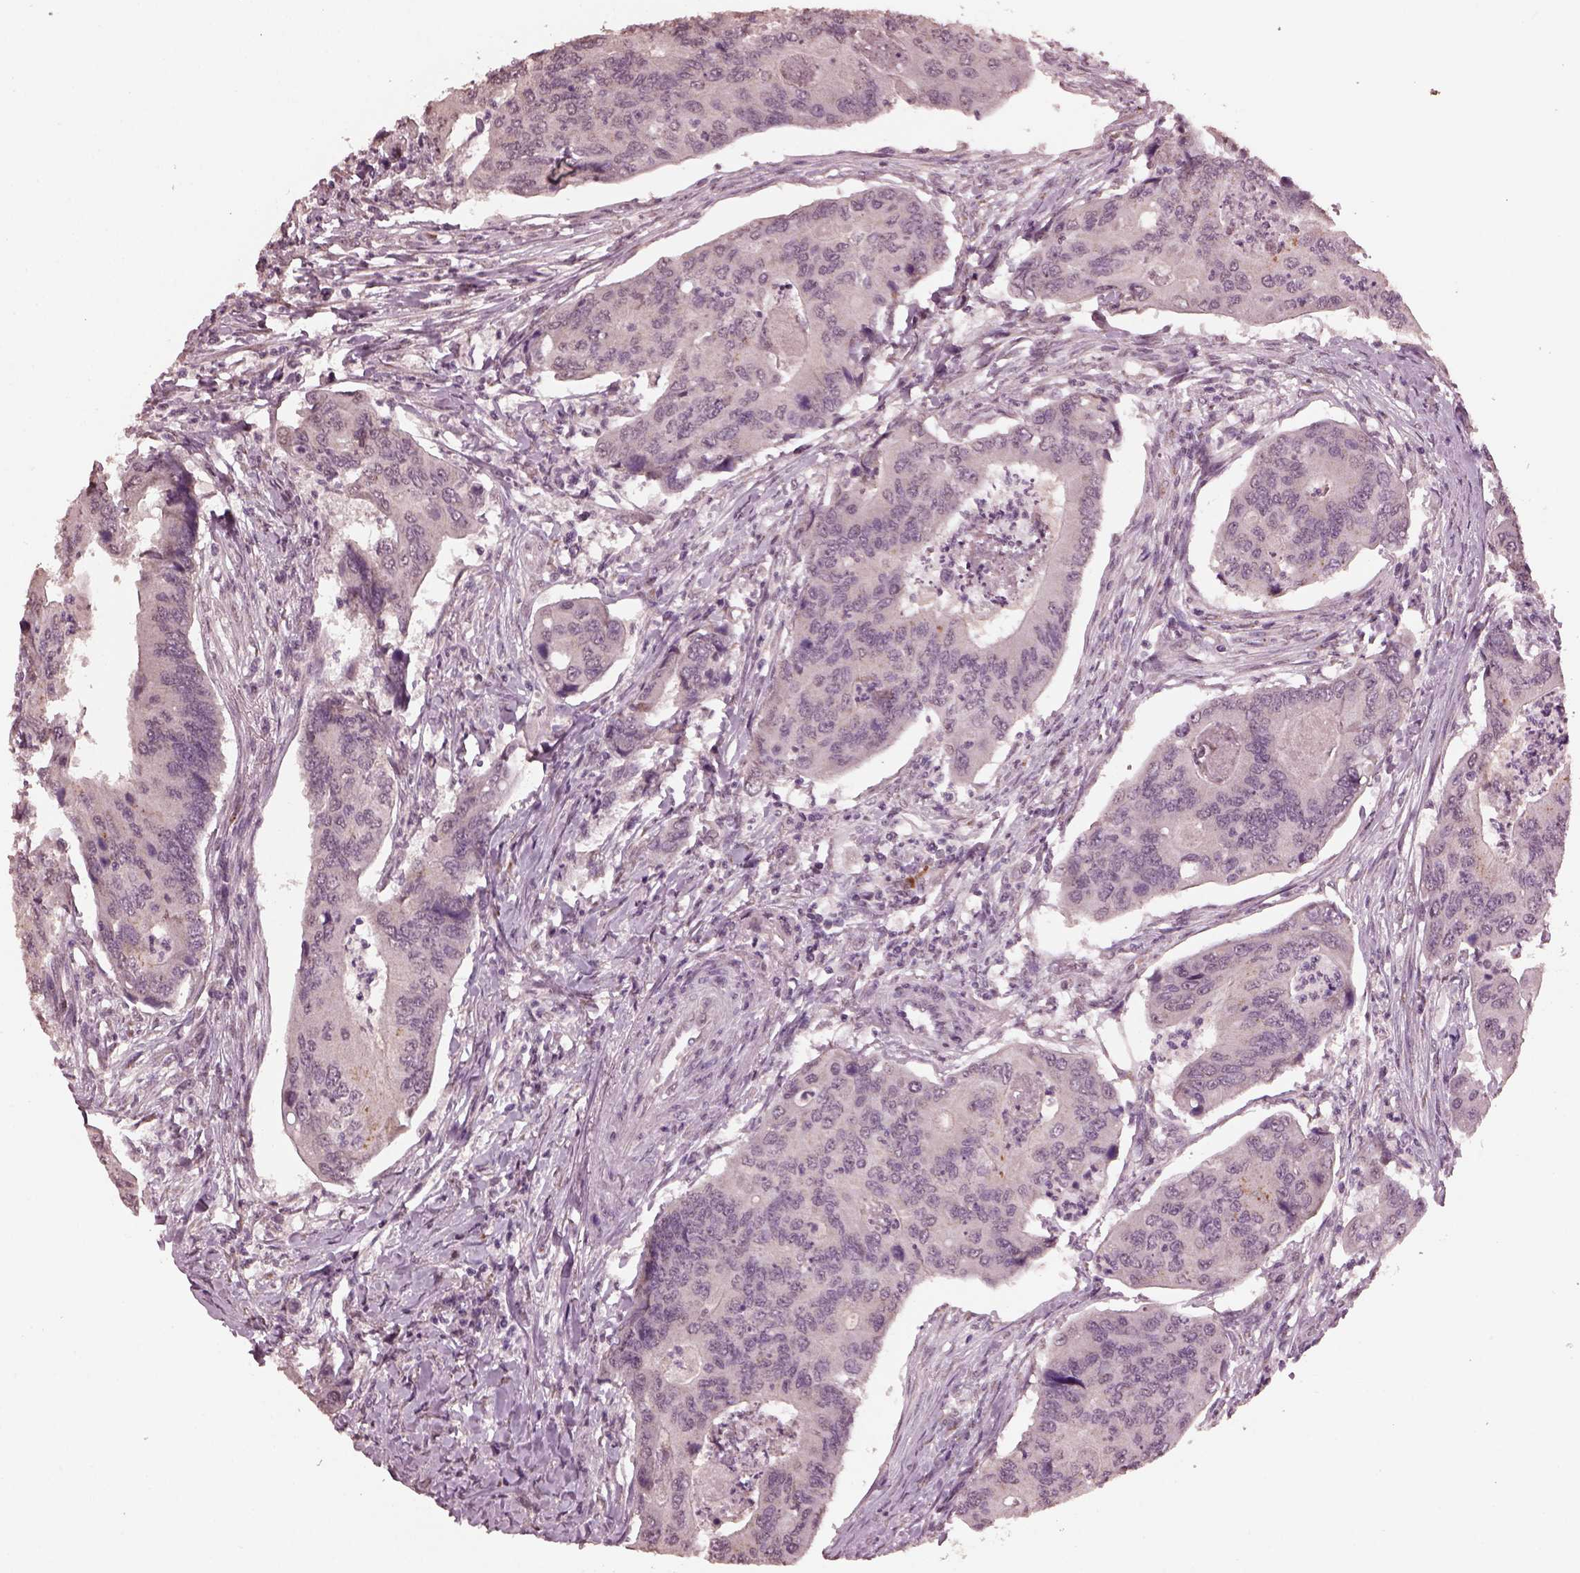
{"staining": {"intensity": "negative", "quantity": "none", "location": "none"}, "tissue": "colorectal cancer", "cell_type": "Tumor cells", "image_type": "cancer", "snomed": [{"axis": "morphology", "description": "Adenocarcinoma, NOS"}, {"axis": "topography", "description": "Colon"}], "caption": "Colorectal cancer was stained to show a protein in brown. There is no significant expression in tumor cells. (Brightfield microscopy of DAB (3,3'-diaminobenzidine) immunohistochemistry (IHC) at high magnification).", "gene": "IL18RAP", "patient": {"sex": "female", "age": 67}}